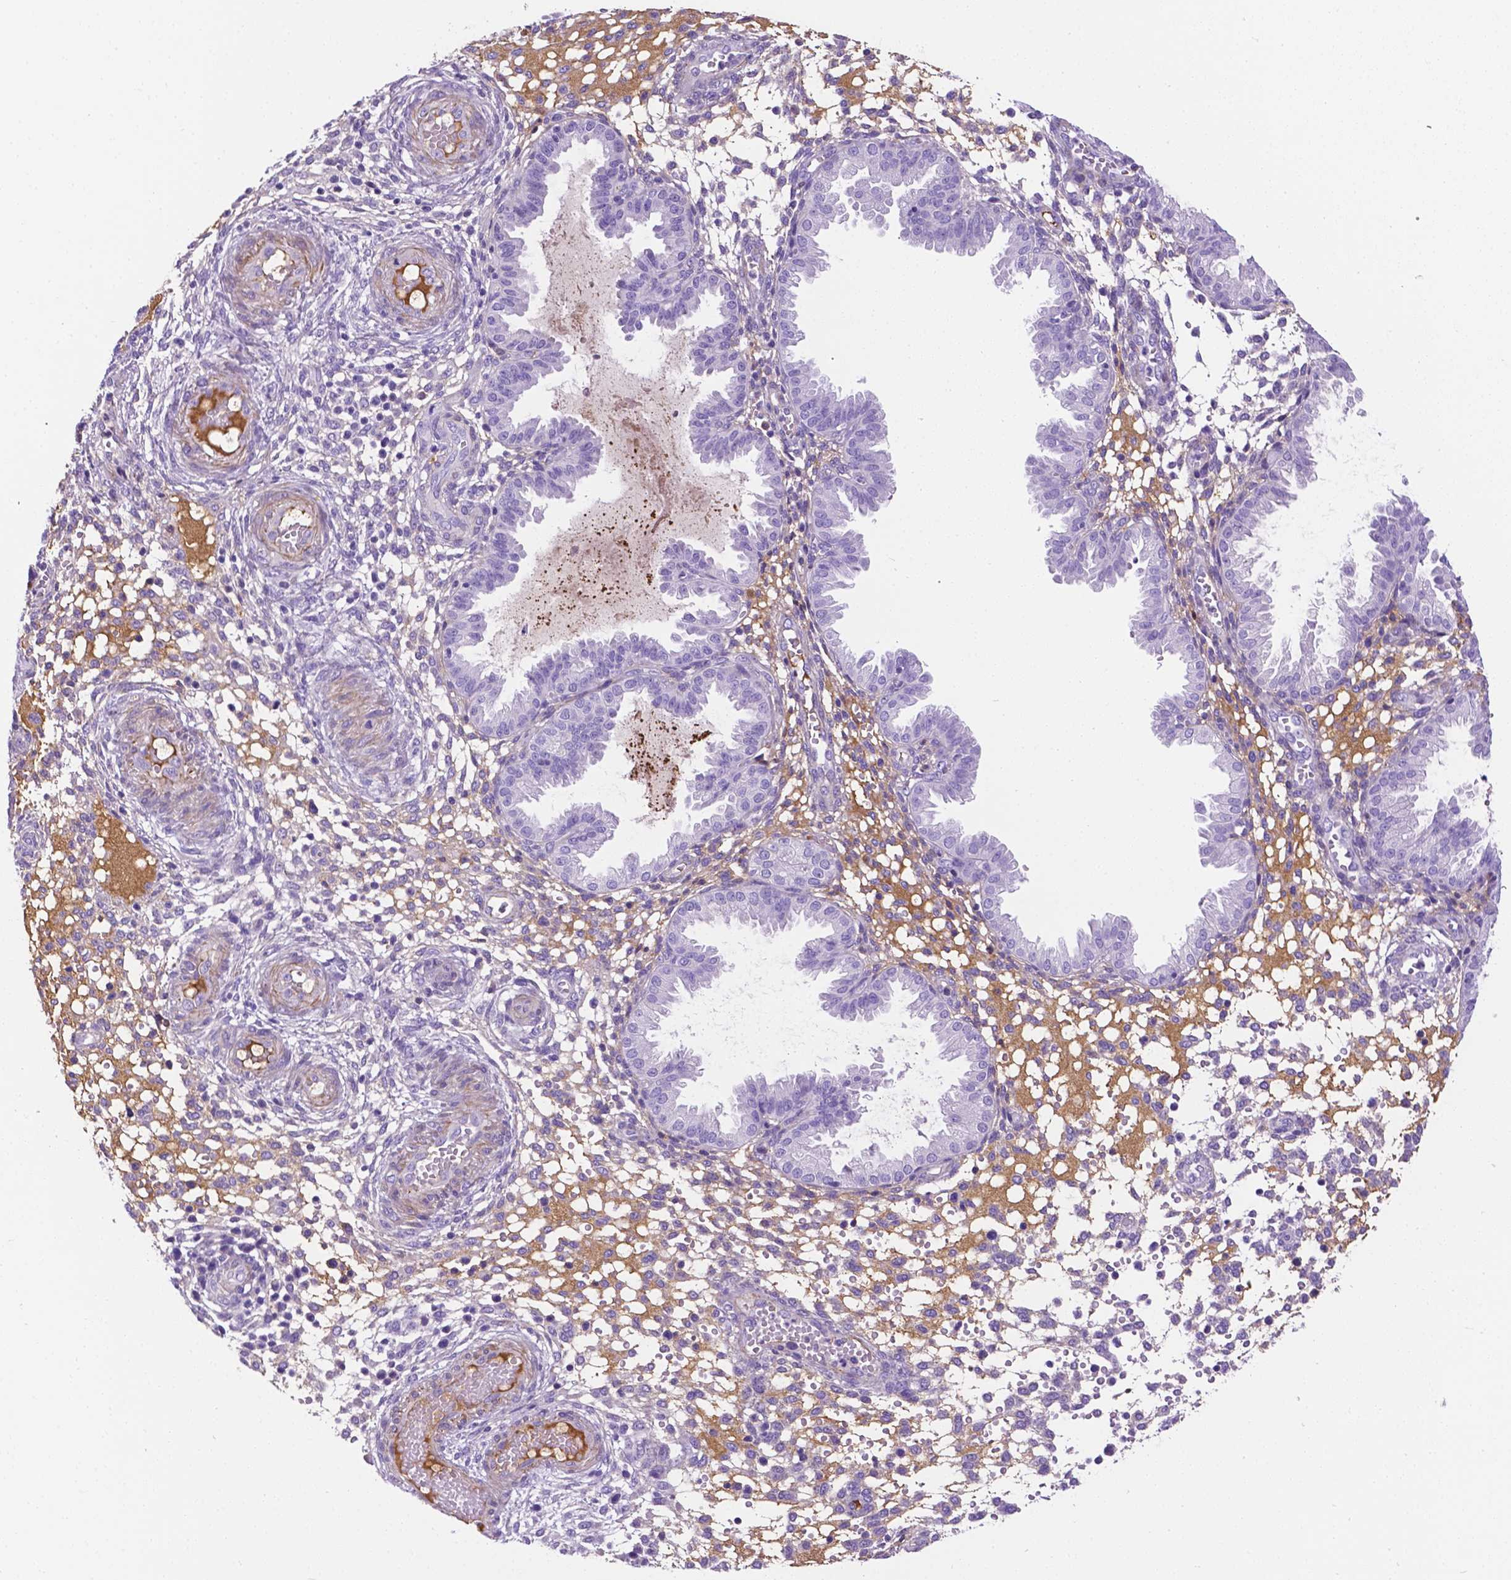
{"staining": {"intensity": "negative", "quantity": "none", "location": "none"}, "tissue": "endometrium", "cell_type": "Cells in endometrial stroma", "image_type": "normal", "snomed": [{"axis": "morphology", "description": "Normal tissue, NOS"}, {"axis": "topography", "description": "Endometrium"}], "caption": "This is an immunohistochemistry (IHC) photomicrograph of benign endometrium. There is no expression in cells in endometrial stroma.", "gene": "APOE", "patient": {"sex": "female", "age": 33}}